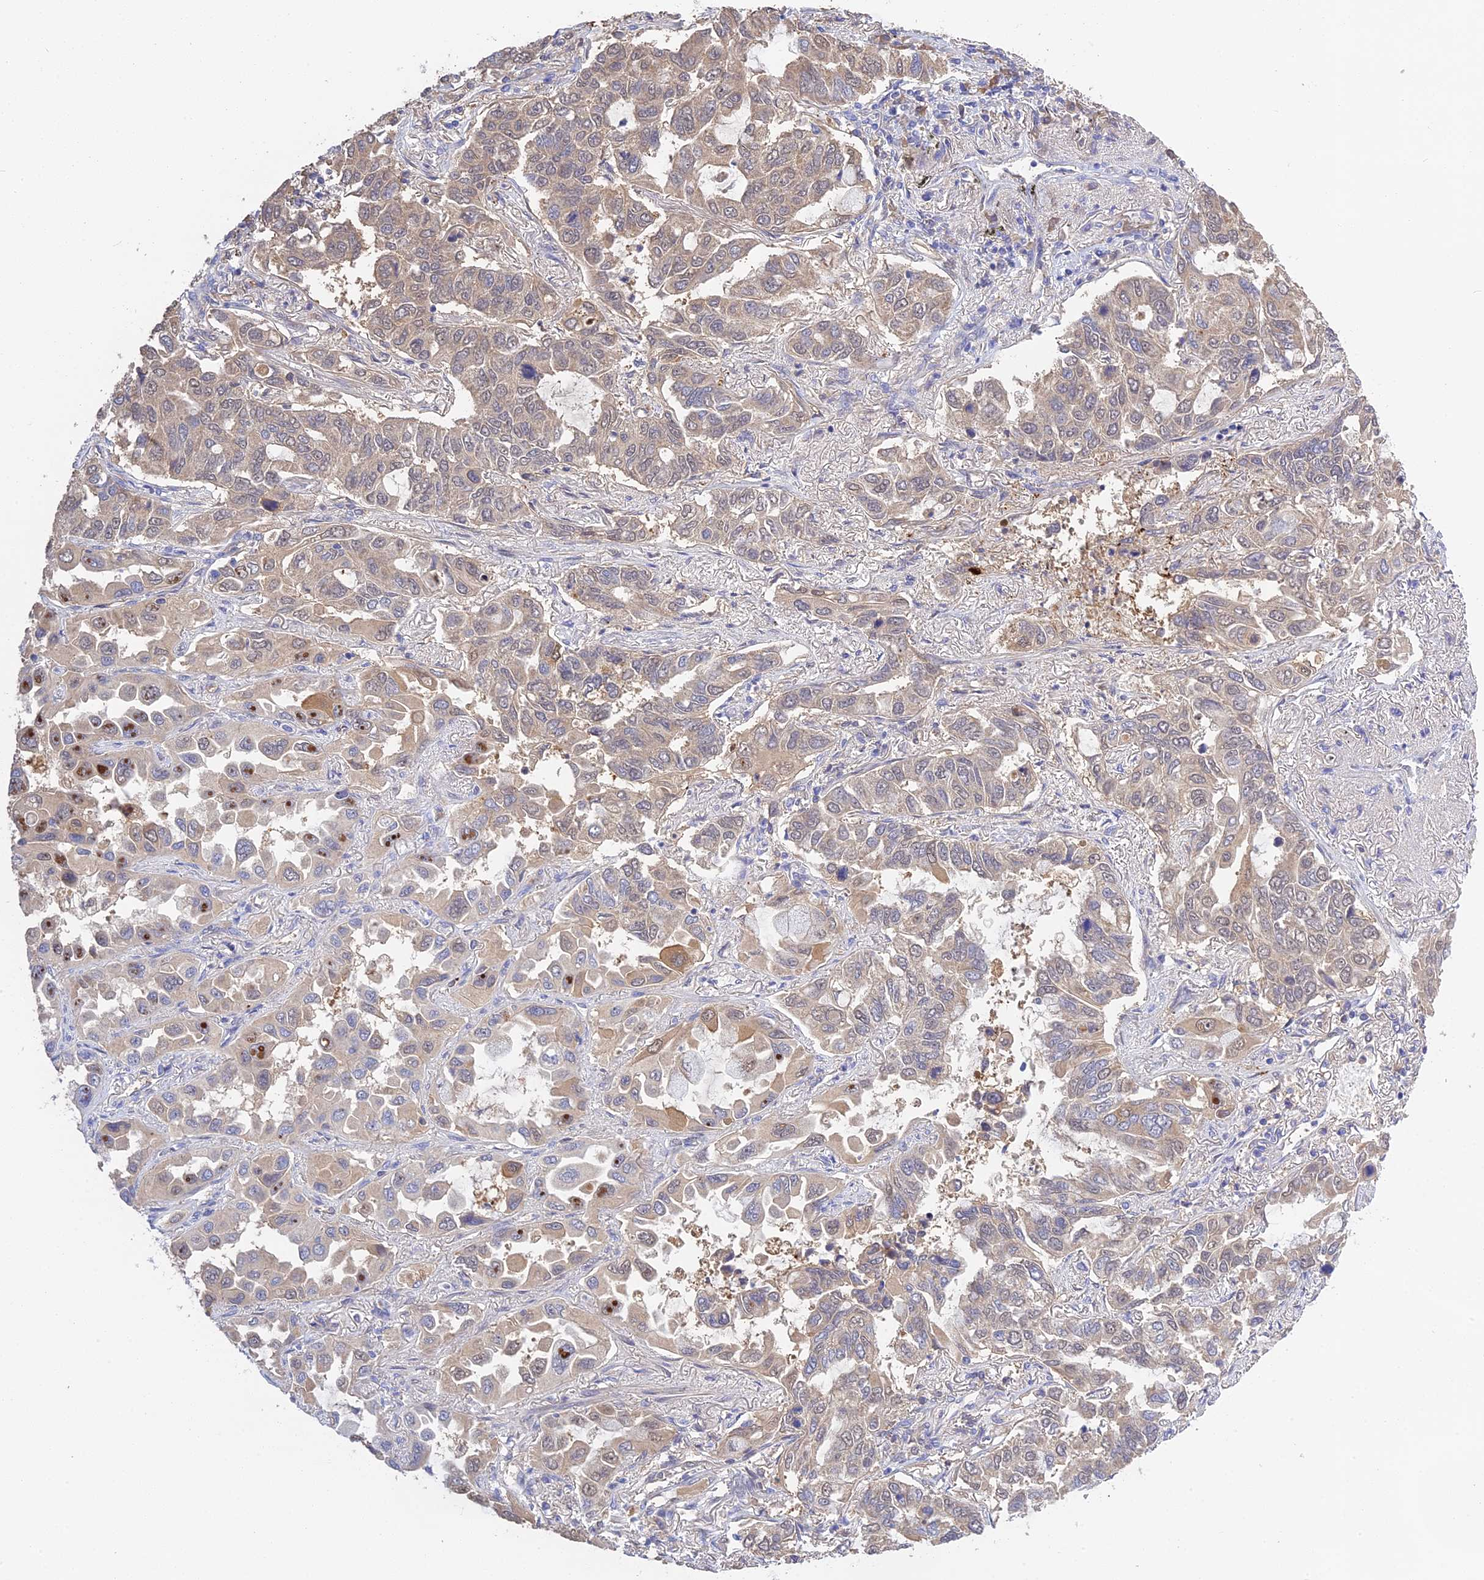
{"staining": {"intensity": "moderate", "quantity": "<25%", "location": "cytoplasmic/membranous,nuclear"}, "tissue": "lung cancer", "cell_type": "Tumor cells", "image_type": "cancer", "snomed": [{"axis": "morphology", "description": "Adenocarcinoma, NOS"}, {"axis": "topography", "description": "Lung"}], "caption": "A photomicrograph of human lung cancer stained for a protein exhibits moderate cytoplasmic/membranous and nuclear brown staining in tumor cells.", "gene": "PZP", "patient": {"sex": "male", "age": 64}}